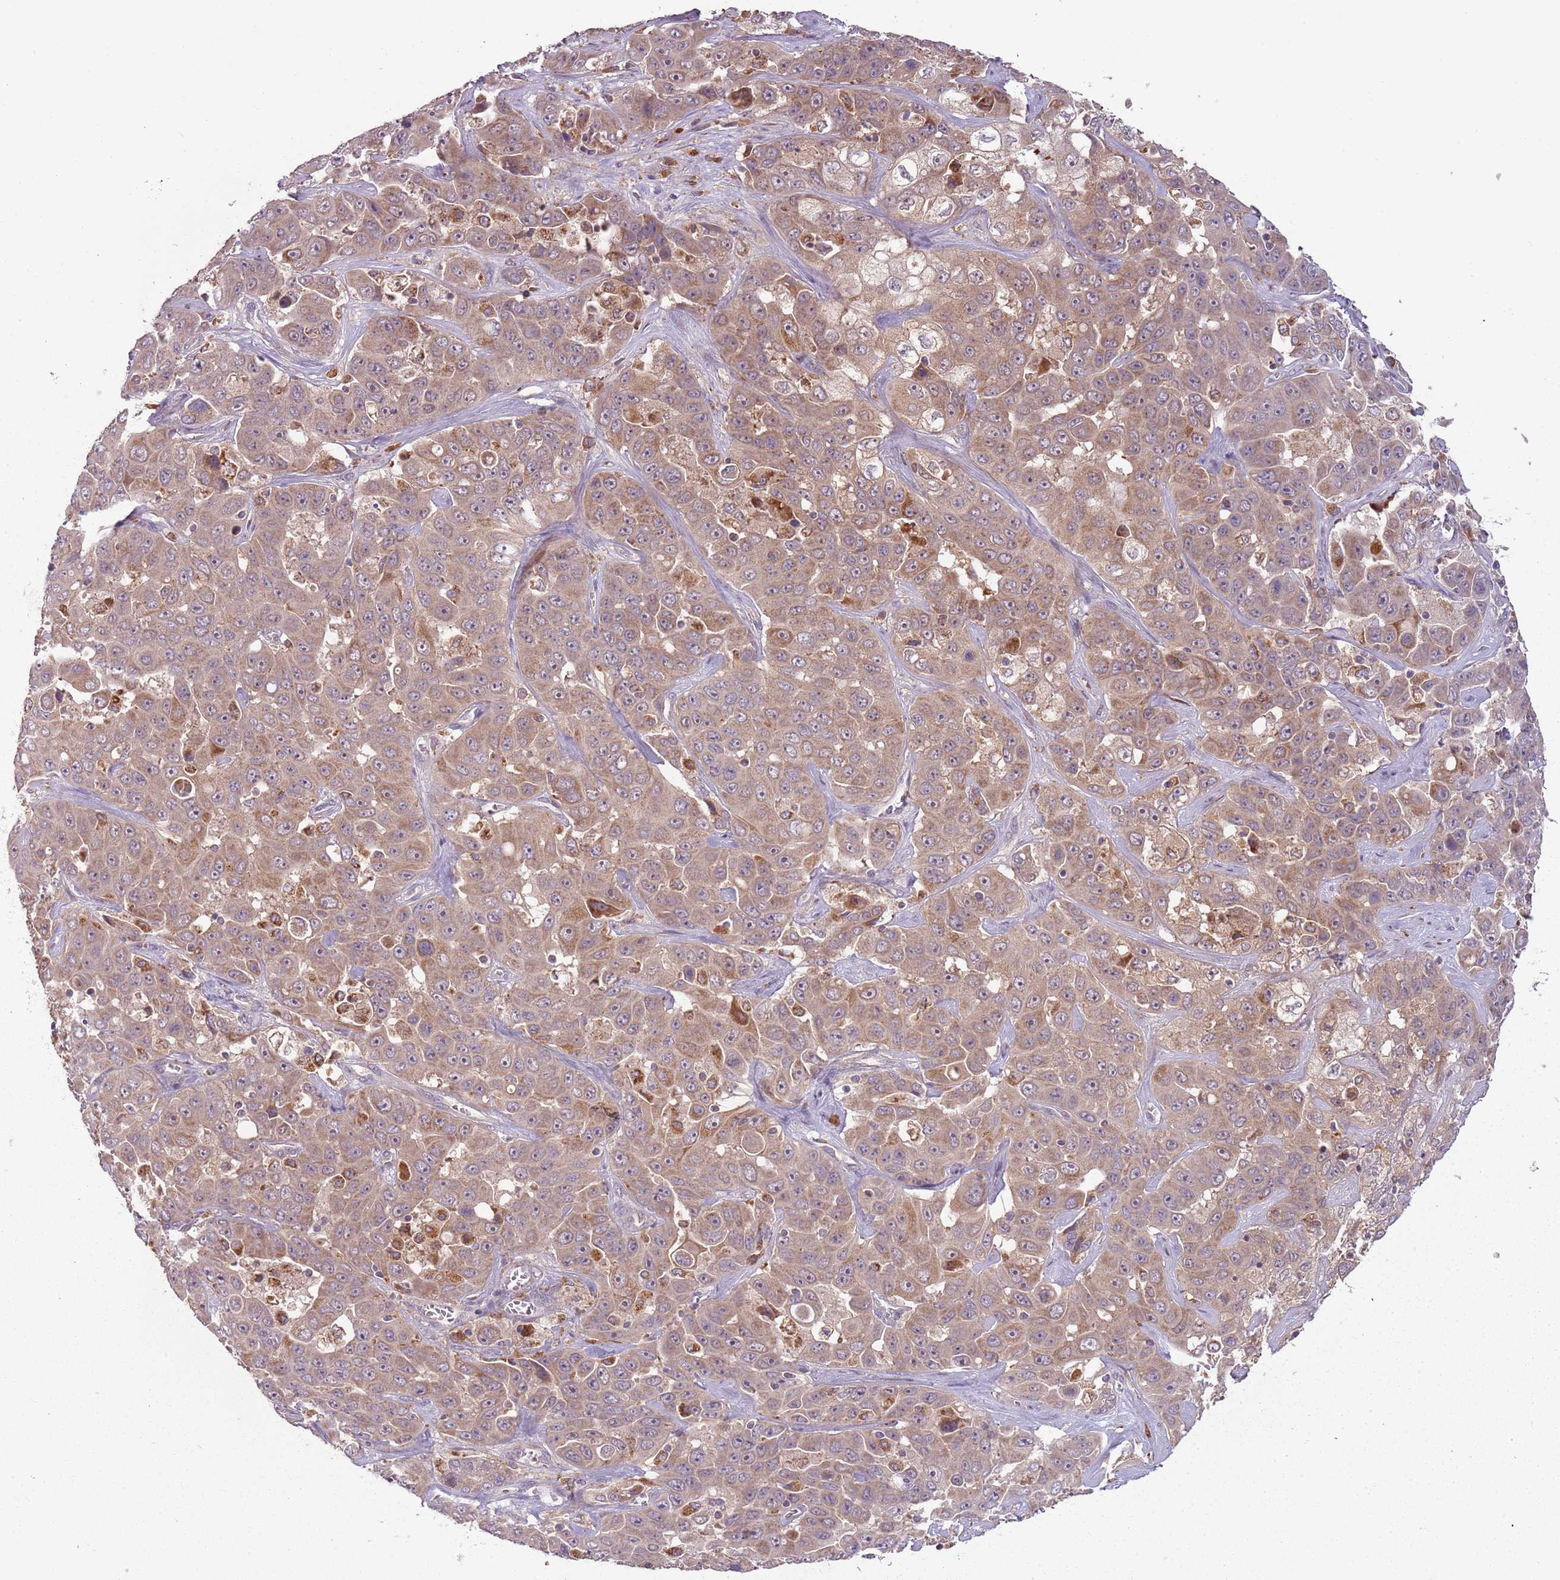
{"staining": {"intensity": "moderate", "quantity": ">75%", "location": "cytoplasmic/membranous"}, "tissue": "liver cancer", "cell_type": "Tumor cells", "image_type": "cancer", "snomed": [{"axis": "morphology", "description": "Cholangiocarcinoma"}, {"axis": "topography", "description": "Liver"}], "caption": "Moderate cytoplasmic/membranous positivity is present in approximately >75% of tumor cells in liver cancer (cholangiocarcinoma).", "gene": "FECH", "patient": {"sex": "female", "age": 52}}